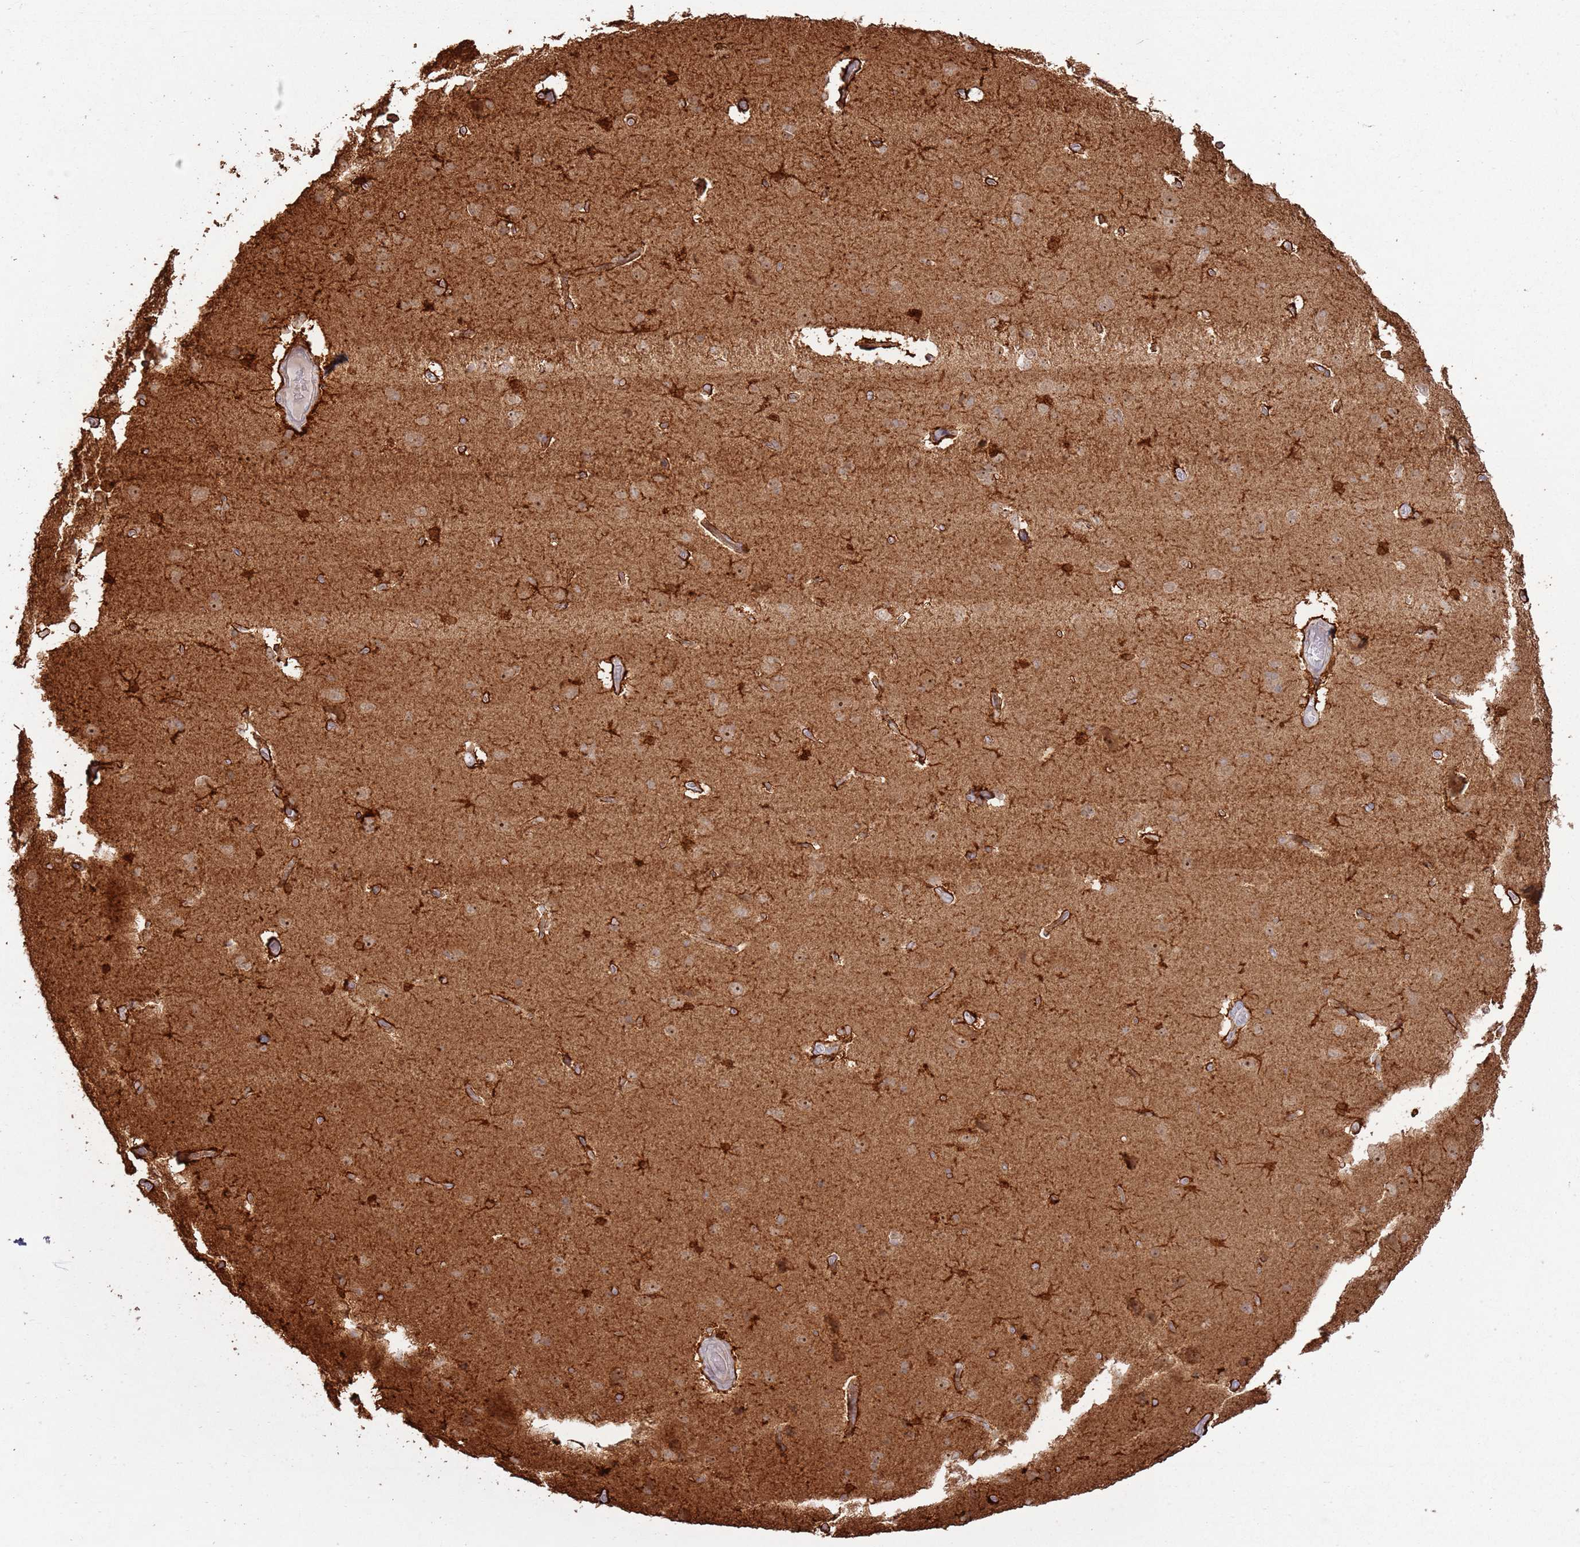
{"staining": {"intensity": "strong", "quantity": "25%-75%", "location": "cytoplasmic/membranous"}, "tissue": "cerebral cortex", "cell_type": "Endothelial cells", "image_type": "normal", "snomed": [{"axis": "morphology", "description": "Normal tissue, NOS"}, {"axis": "topography", "description": "Cerebral cortex"}], "caption": "Immunohistochemical staining of benign cerebral cortex reveals high levels of strong cytoplasmic/membranous expression in about 25%-75% of endothelial cells.", "gene": "CNPY1", "patient": {"sex": "male", "age": 62}}